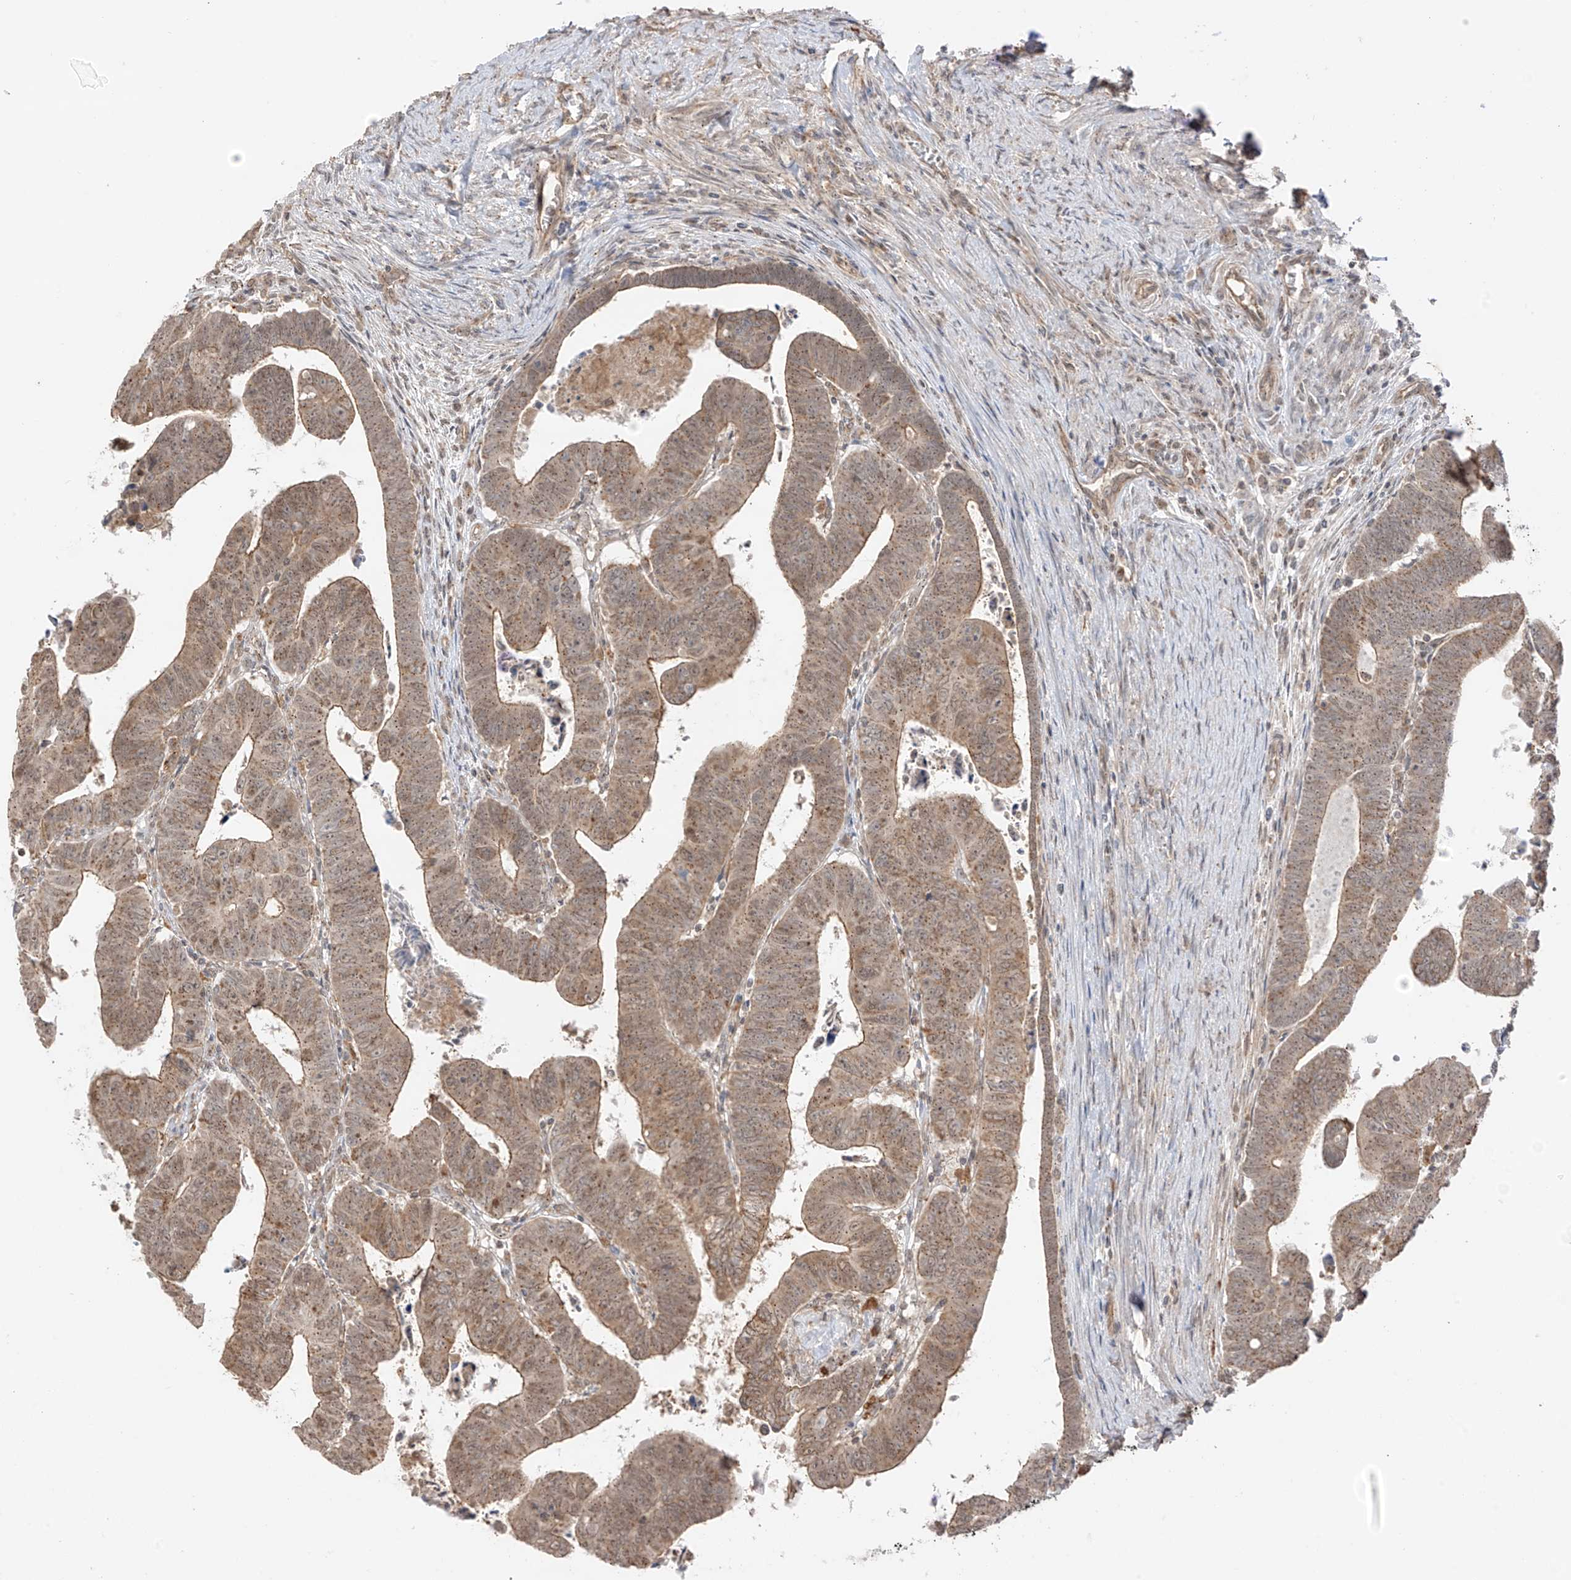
{"staining": {"intensity": "moderate", "quantity": "25%-75%", "location": "cytoplasmic/membranous"}, "tissue": "colorectal cancer", "cell_type": "Tumor cells", "image_type": "cancer", "snomed": [{"axis": "morphology", "description": "Normal tissue, NOS"}, {"axis": "morphology", "description": "Adenocarcinoma, NOS"}, {"axis": "topography", "description": "Rectum"}], "caption": "Immunohistochemical staining of colorectal cancer (adenocarcinoma) displays moderate cytoplasmic/membranous protein positivity in approximately 25%-75% of tumor cells. (brown staining indicates protein expression, while blue staining denotes nuclei).", "gene": "N4BP3", "patient": {"sex": "female", "age": 65}}